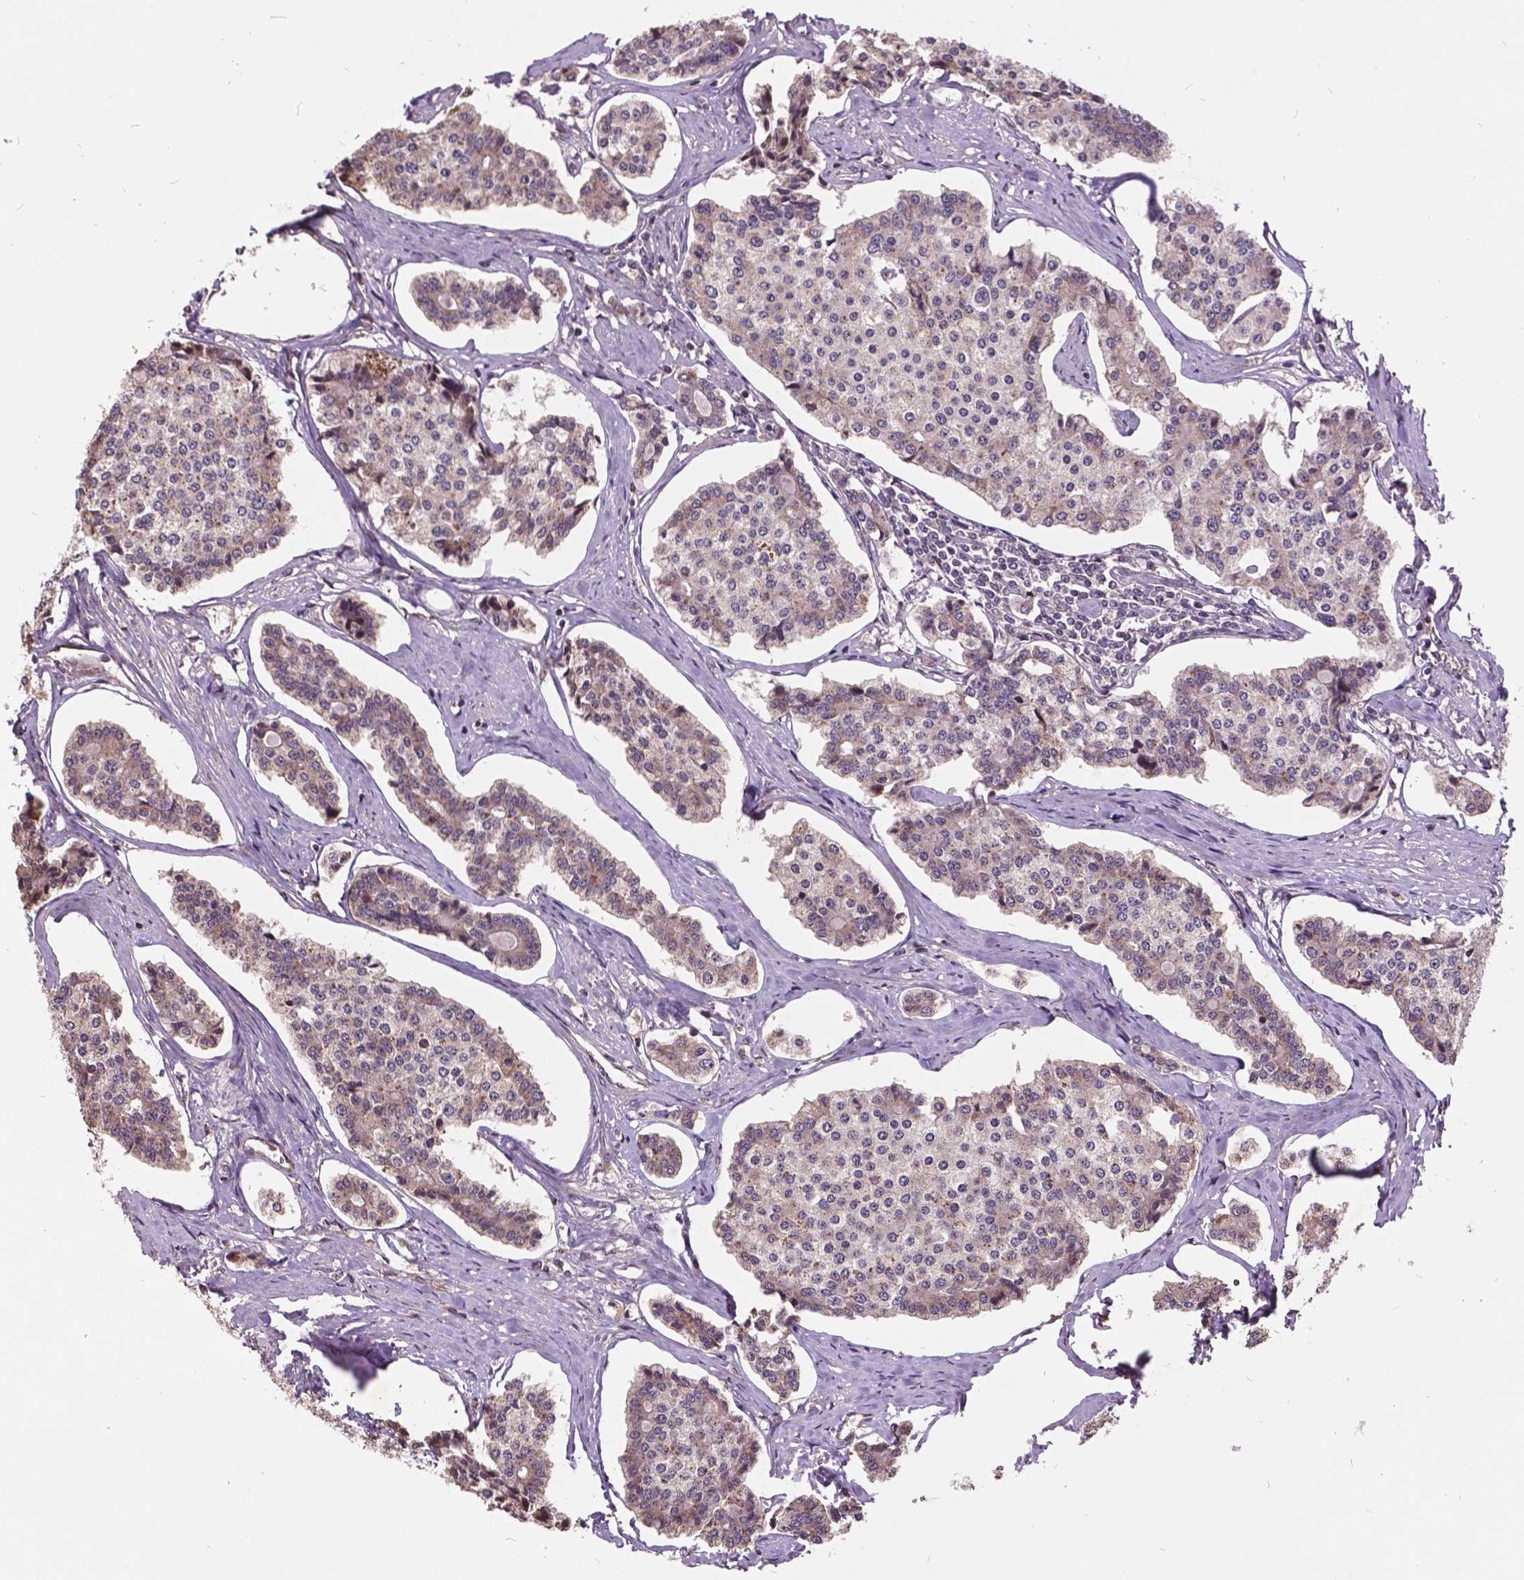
{"staining": {"intensity": "weak", "quantity": "25%-75%", "location": "cytoplasmic/membranous"}, "tissue": "carcinoid", "cell_type": "Tumor cells", "image_type": "cancer", "snomed": [{"axis": "morphology", "description": "Carcinoid, malignant, NOS"}, {"axis": "topography", "description": "Small intestine"}], "caption": "A low amount of weak cytoplasmic/membranous expression is seen in about 25%-75% of tumor cells in carcinoid tissue. The protein of interest is stained brown, and the nuclei are stained in blue (DAB IHC with brightfield microscopy, high magnification).", "gene": "AP1S3", "patient": {"sex": "female", "age": 65}}